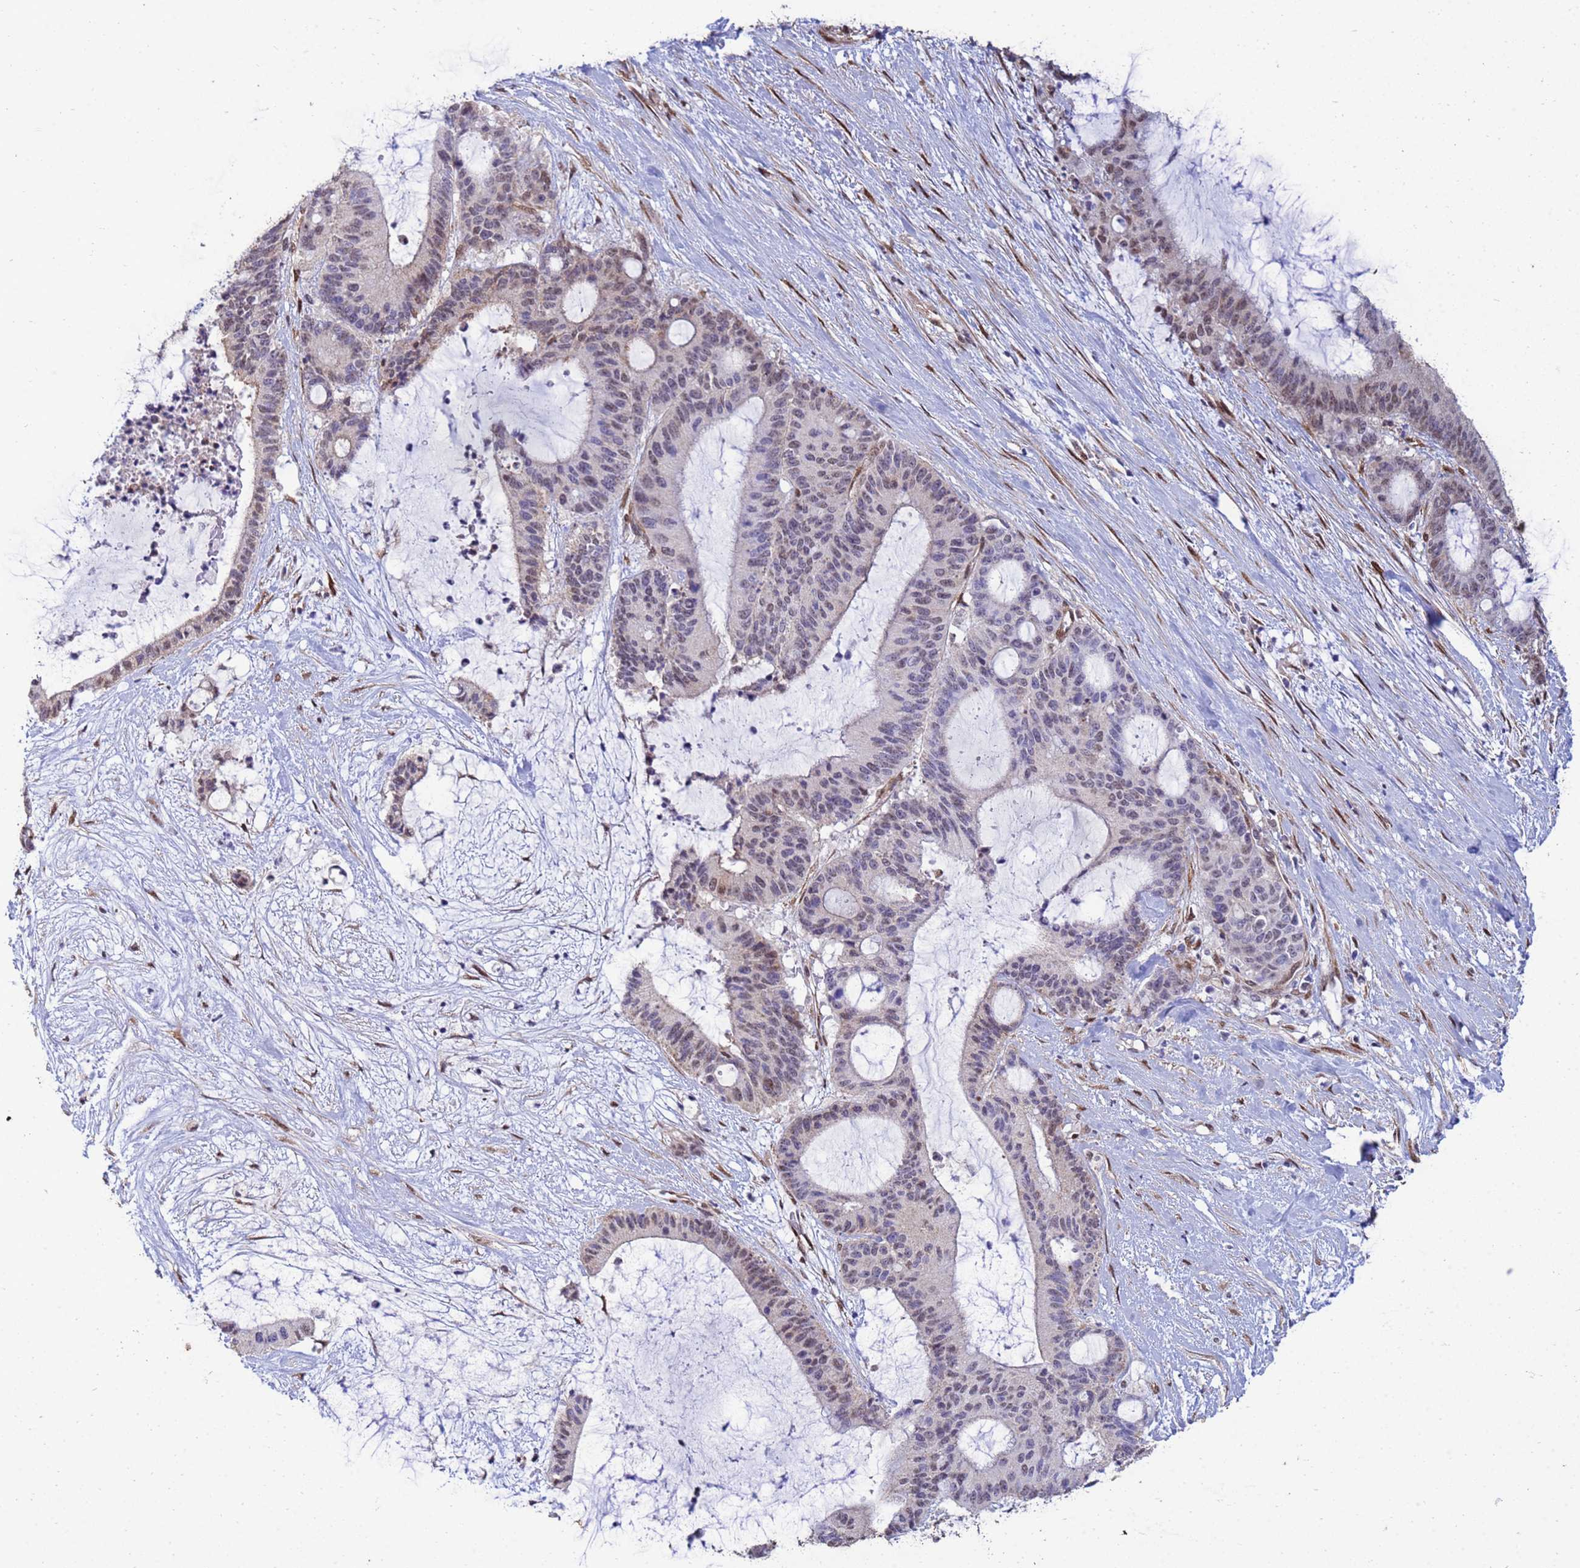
{"staining": {"intensity": "weak", "quantity": "25%-75%", "location": "nuclear"}, "tissue": "liver cancer", "cell_type": "Tumor cells", "image_type": "cancer", "snomed": [{"axis": "morphology", "description": "Normal tissue, NOS"}, {"axis": "morphology", "description": "Cholangiocarcinoma"}, {"axis": "topography", "description": "Liver"}, {"axis": "topography", "description": "Peripheral nerve tissue"}], "caption": "This photomicrograph reveals immunohistochemistry staining of cholangiocarcinoma (liver), with low weak nuclear positivity in approximately 25%-75% of tumor cells.", "gene": "TRIP6", "patient": {"sex": "female", "age": 73}}